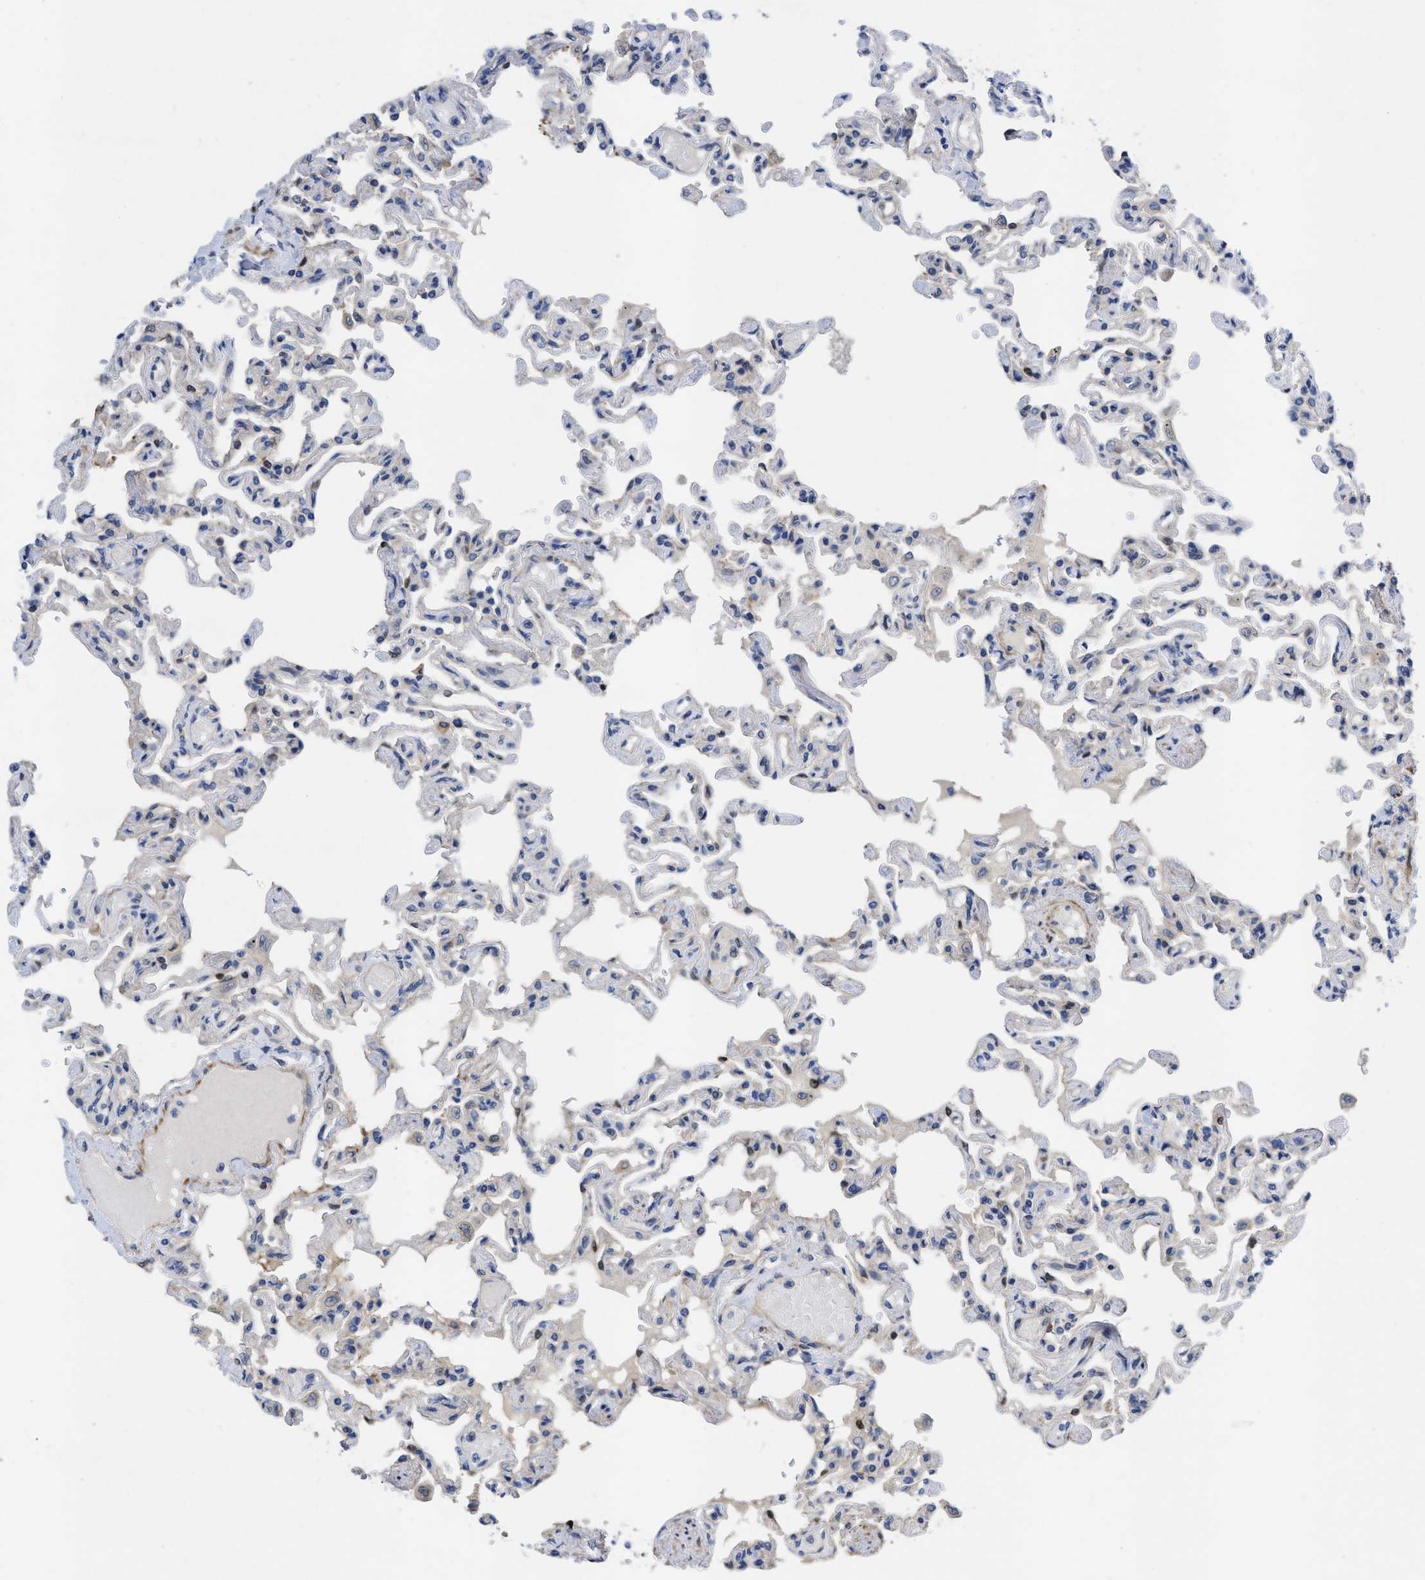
{"staining": {"intensity": "weak", "quantity": "25%-75%", "location": "cytoplasmic/membranous"}, "tissue": "lung", "cell_type": "Alveolar cells", "image_type": "normal", "snomed": [{"axis": "morphology", "description": "Normal tissue, NOS"}, {"axis": "topography", "description": "Lung"}], "caption": "A brown stain labels weak cytoplasmic/membranous expression of a protein in alveolar cells of benign lung.", "gene": "ARHGEF26", "patient": {"sex": "male", "age": 21}}